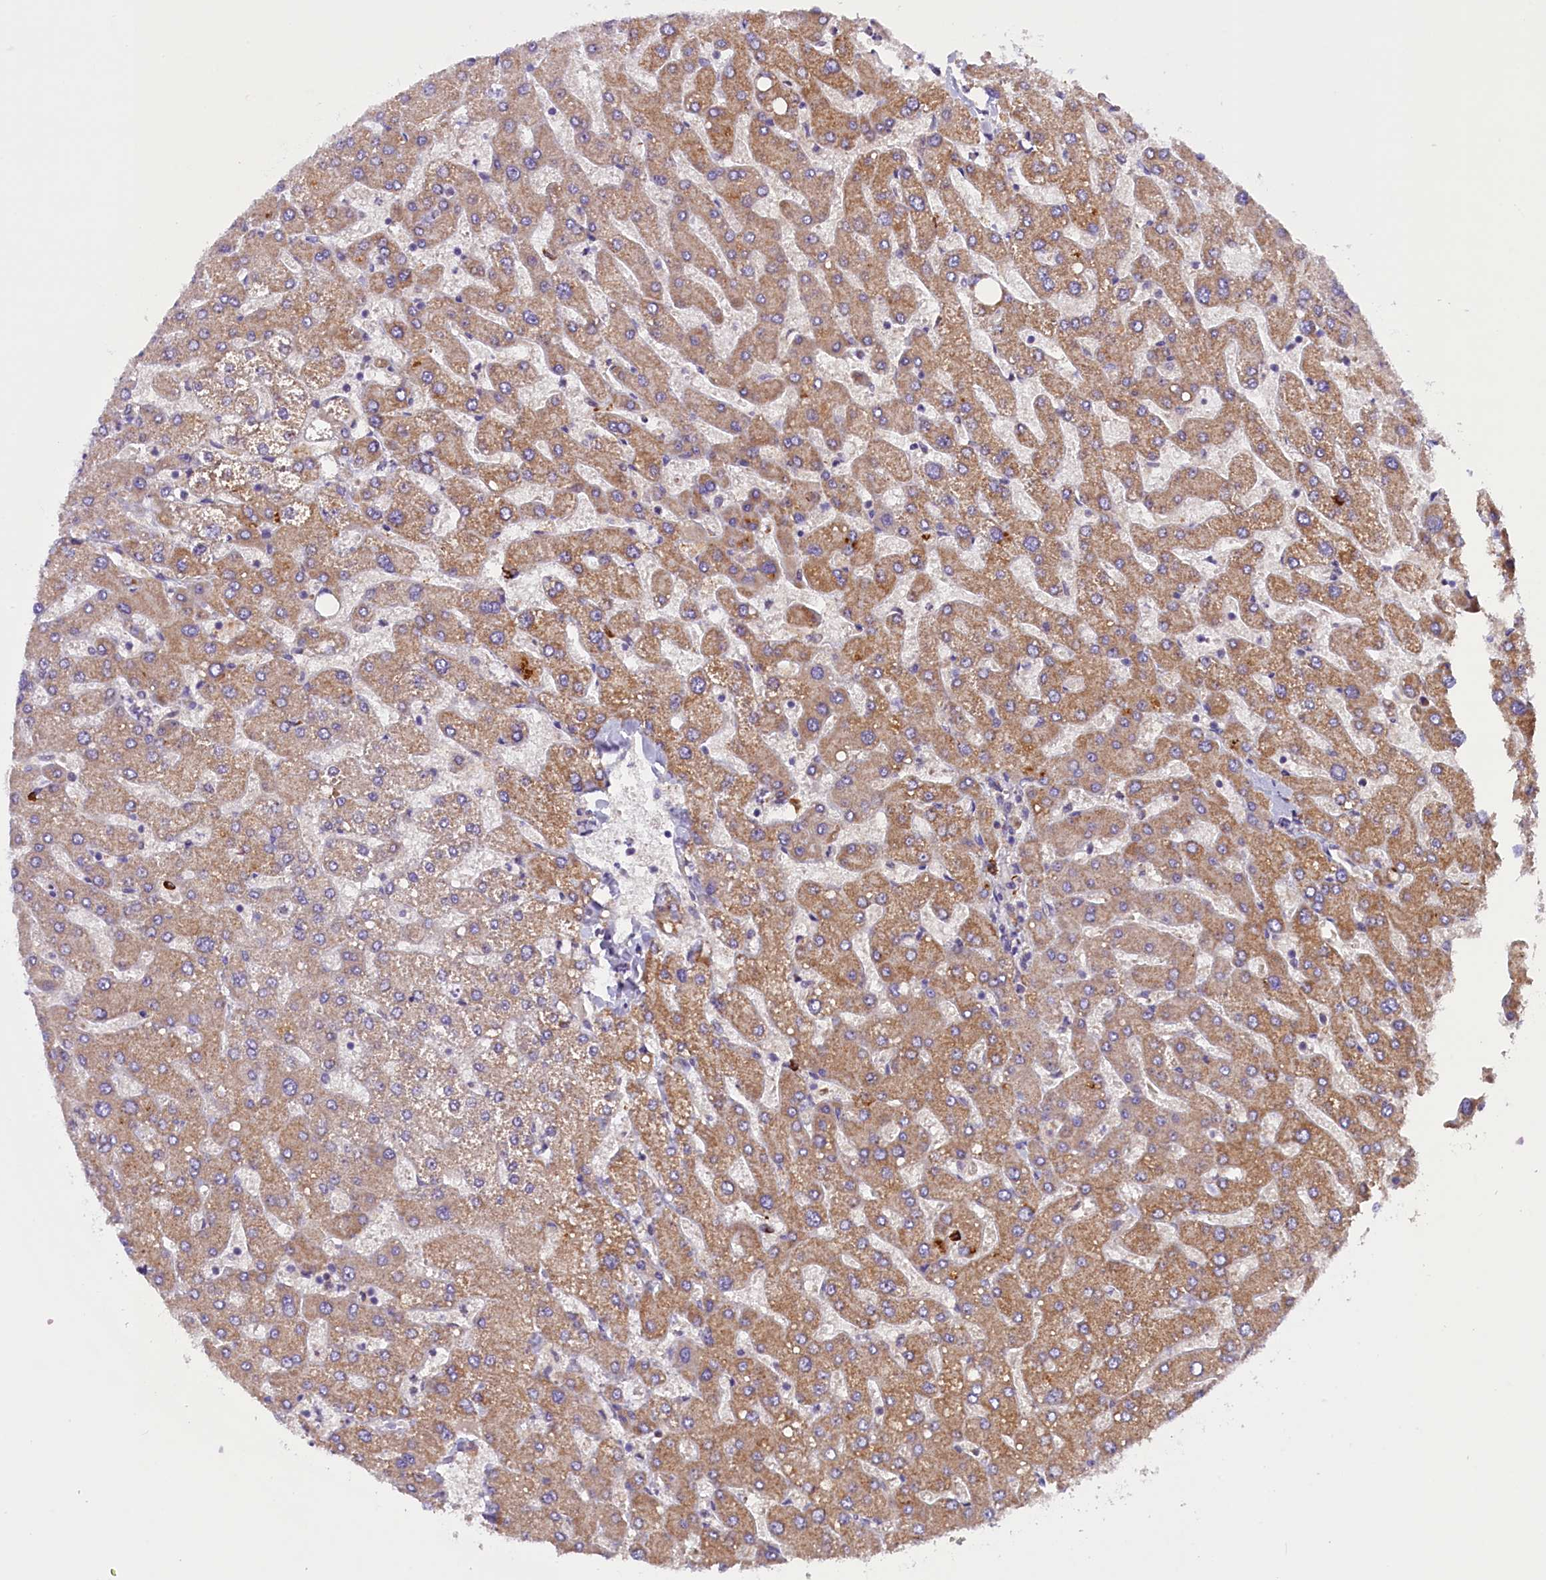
{"staining": {"intensity": "negative", "quantity": "none", "location": "none"}, "tissue": "liver", "cell_type": "Cholangiocytes", "image_type": "normal", "snomed": [{"axis": "morphology", "description": "Normal tissue, NOS"}, {"axis": "topography", "description": "Liver"}], "caption": "Immunohistochemistry of benign liver displays no staining in cholangiocytes.", "gene": "FRY", "patient": {"sex": "male", "age": 55}}